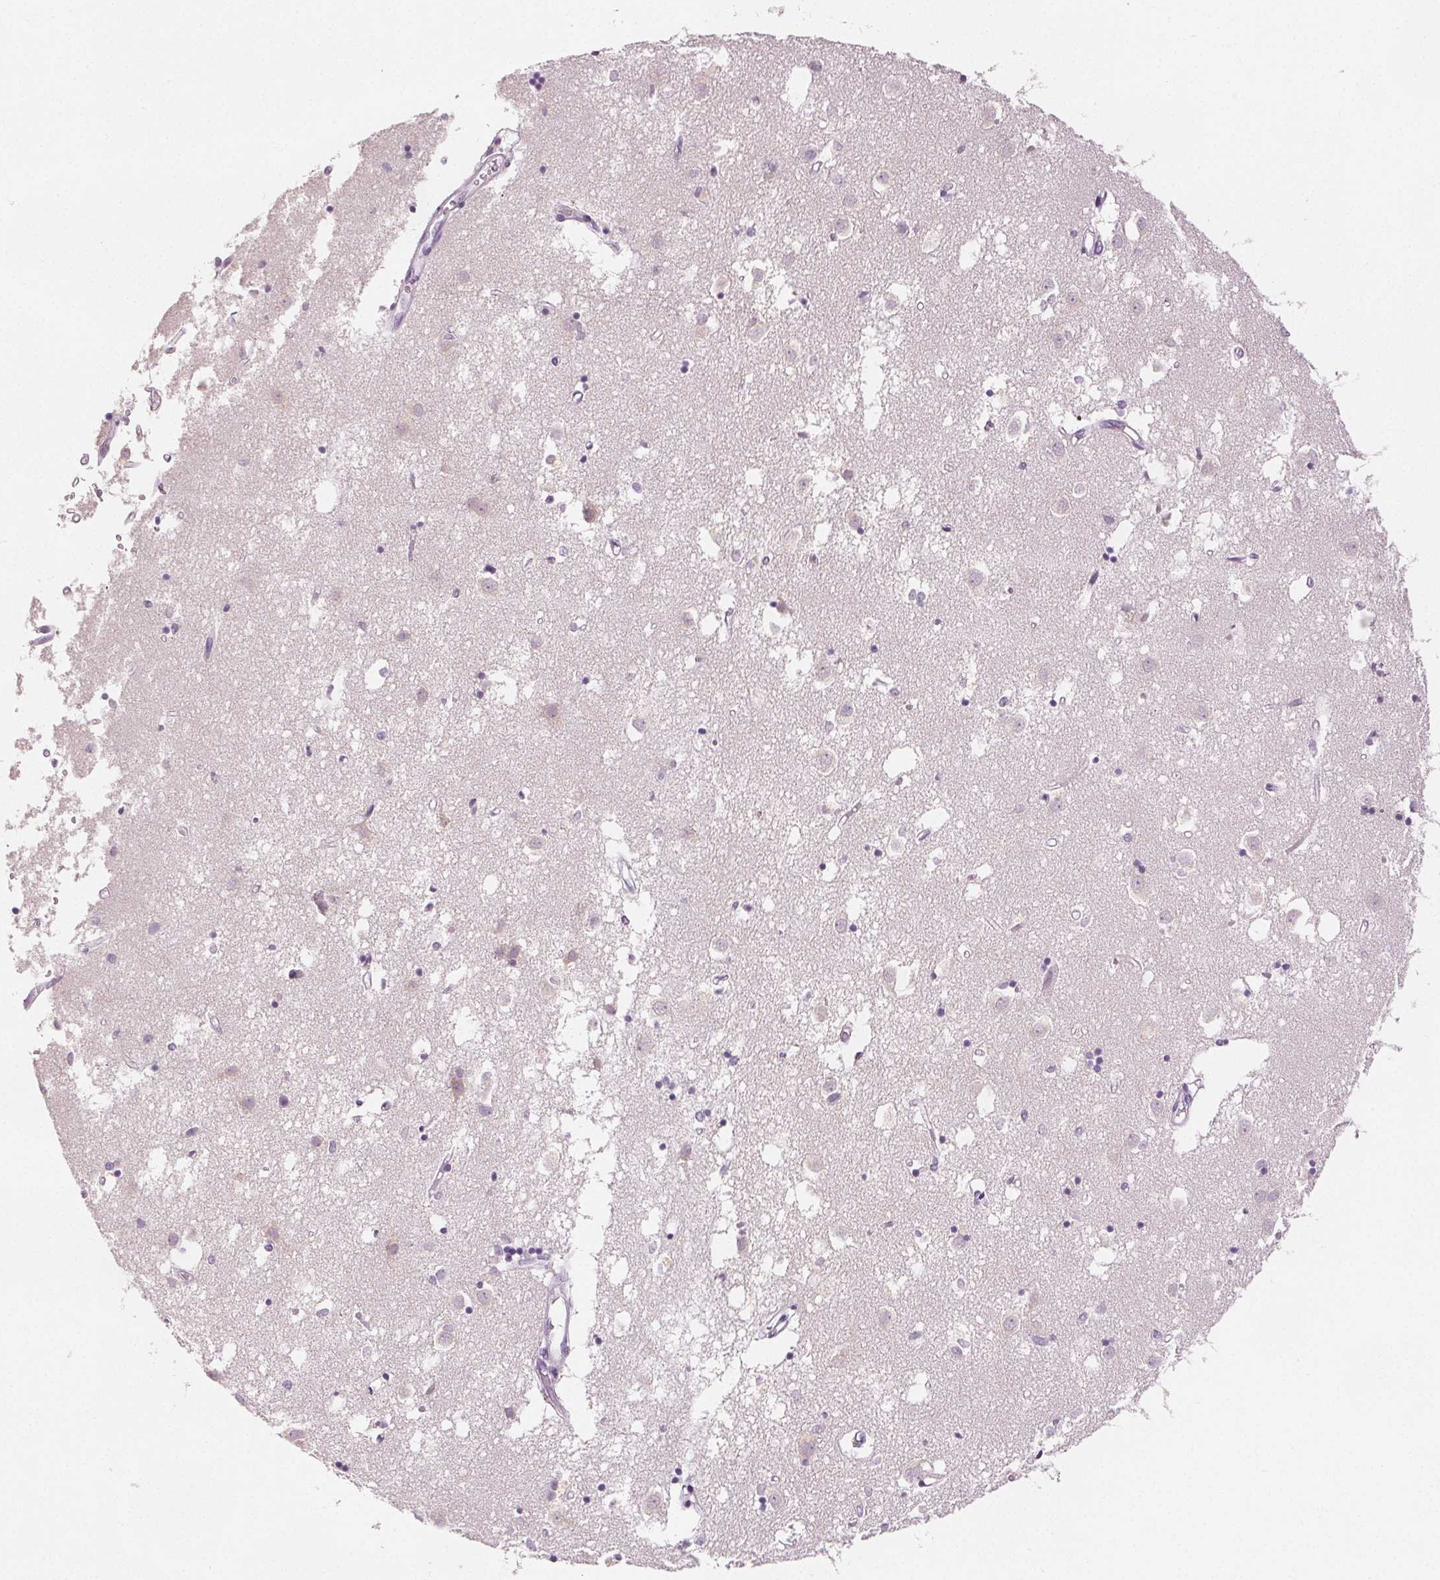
{"staining": {"intensity": "negative", "quantity": "none", "location": "none"}, "tissue": "caudate", "cell_type": "Glial cells", "image_type": "normal", "snomed": [{"axis": "morphology", "description": "Normal tissue, NOS"}, {"axis": "topography", "description": "Lateral ventricle wall"}], "caption": "Immunohistochemistry of benign caudate demonstrates no expression in glial cells. Brightfield microscopy of immunohistochemistry (IHC) stained with DAB (brown) and hematoxylin (blue), captured at high magnification.", "gene": "CA12", "patient": {"sex": "male", "age": 70}}